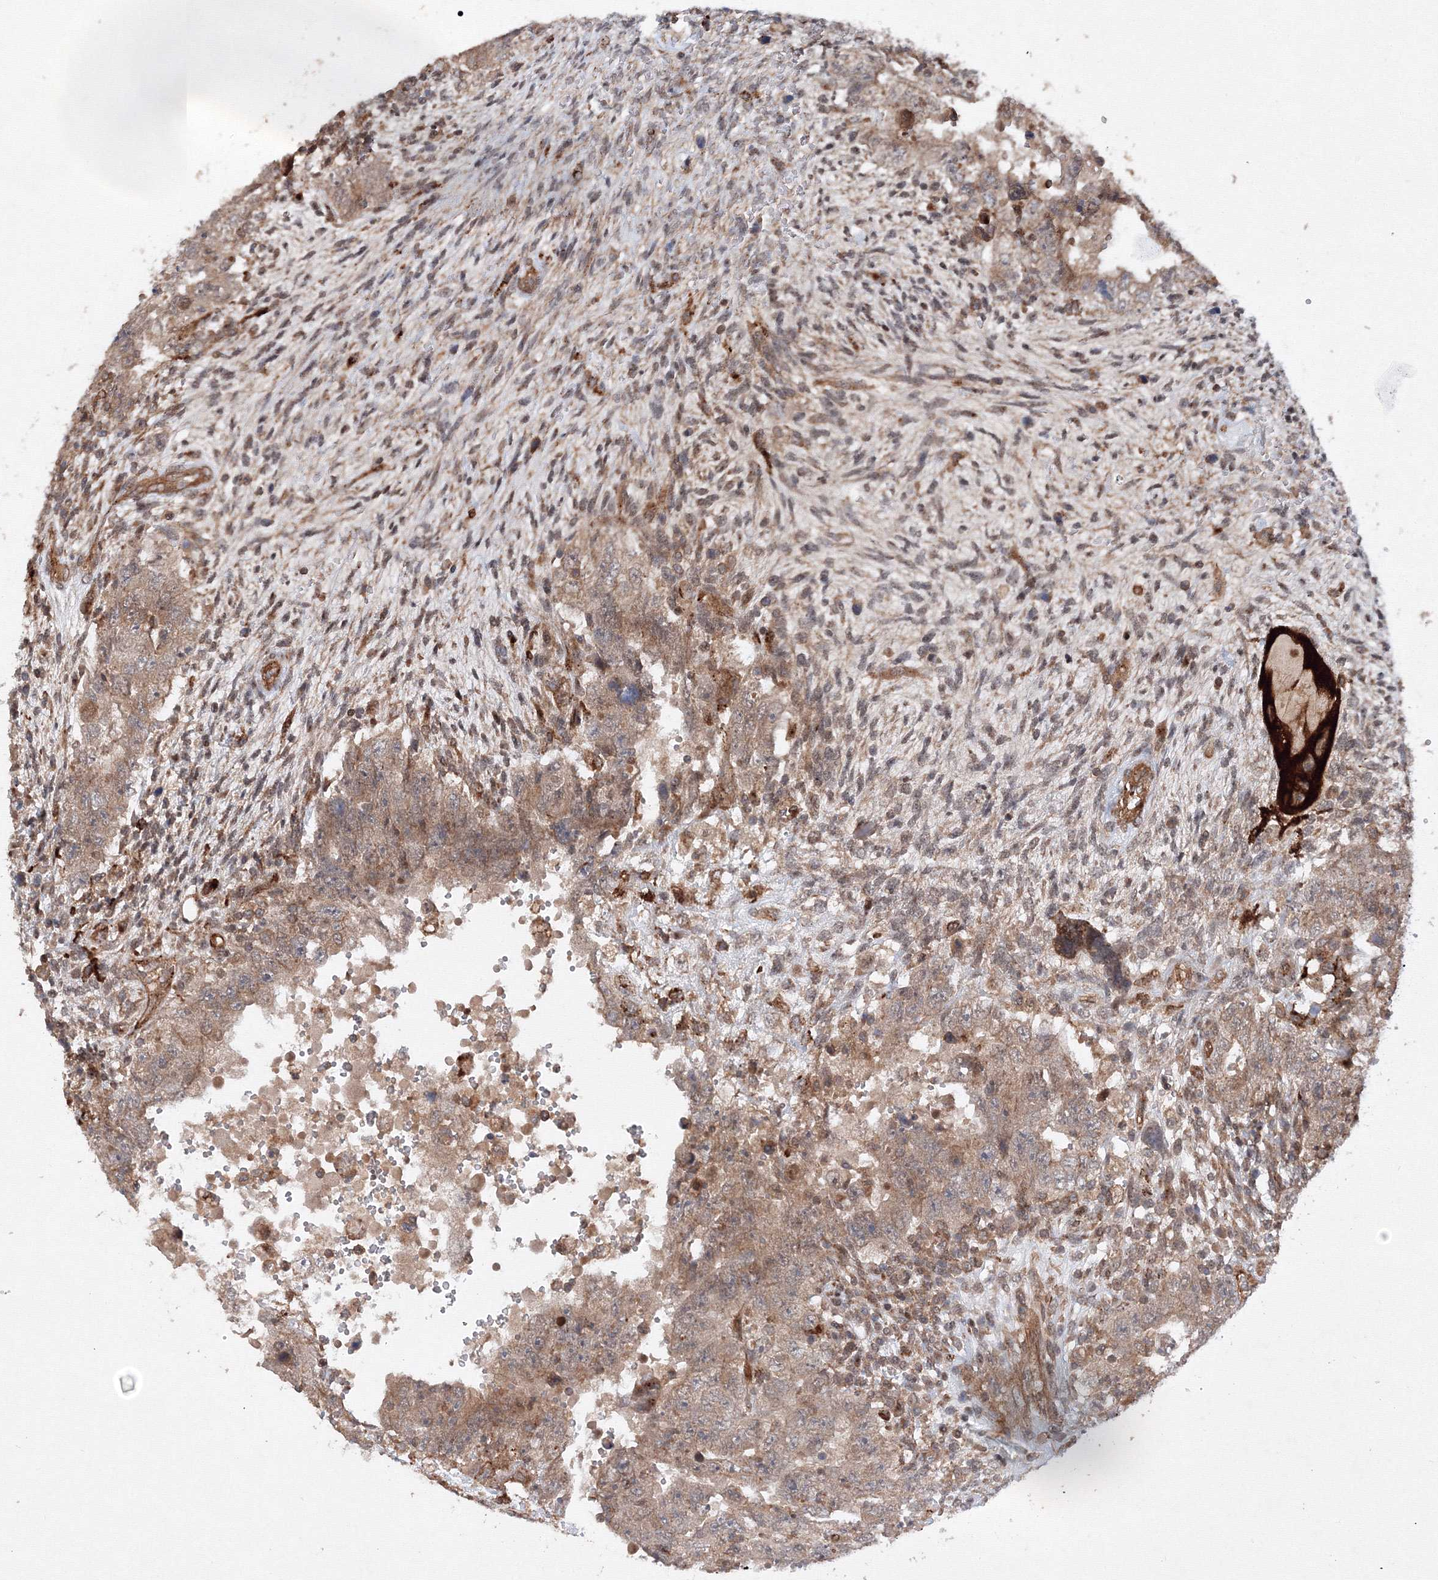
{"staining": {"intensity": "weak", "quantity": ">75%", "location": "cytoplasmic/membranous"}, "tissue": "testis cancer", "cell_type": "Tumor cells", "image_type": "cancer", "snomed": [{"axis": "morphology", "description": "Carcinoma, Embryonal, NOS"}, {"axis": "topography", "description": "Testis"}], "caption": "A histopathology image showing weak cytoplasmic/membranous staining in about >75% of tumor cells in embryonal carcinoma (testis), as visualized by brown immunohistochemical staining.", "gene": "DCTD", "patient": {"sex": "male", "age": 26}}